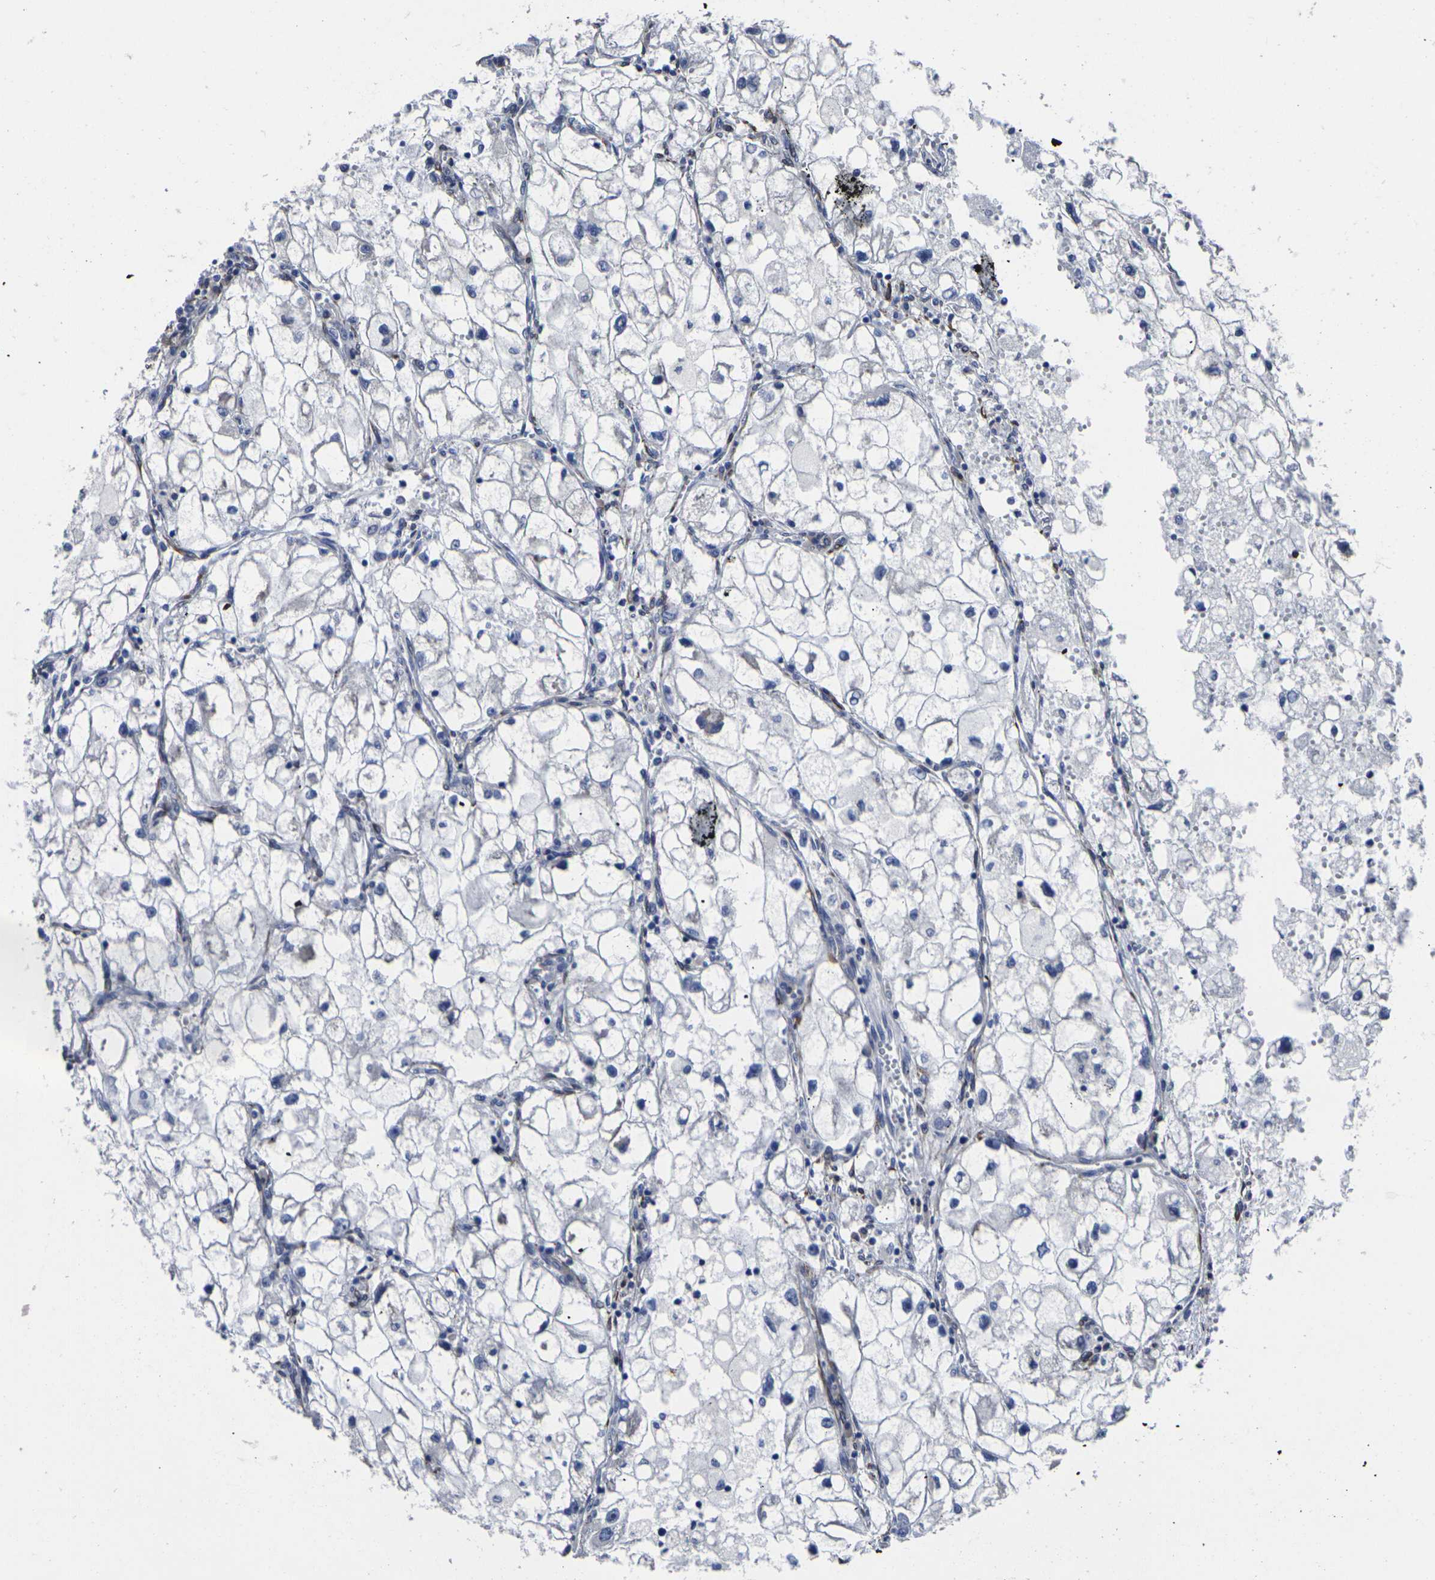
{"staining": {"intensity": "negative", "quantity": "none", "location": "none"}, "tissue": "renal cancer", "cell_type": "Tumor cells", "image_type": "cancer", "snomed": [{"axis": "morphology", "description": "Adenocarcinoma, NOS"}, {"axis": "topography", "description": "Kidney"}], "caption": "There is no significant positivity in tumor cells of adenocarcinoma (renal).", "gene": "CYP2C8", "patient": {"sex": "female", "age": 70}}